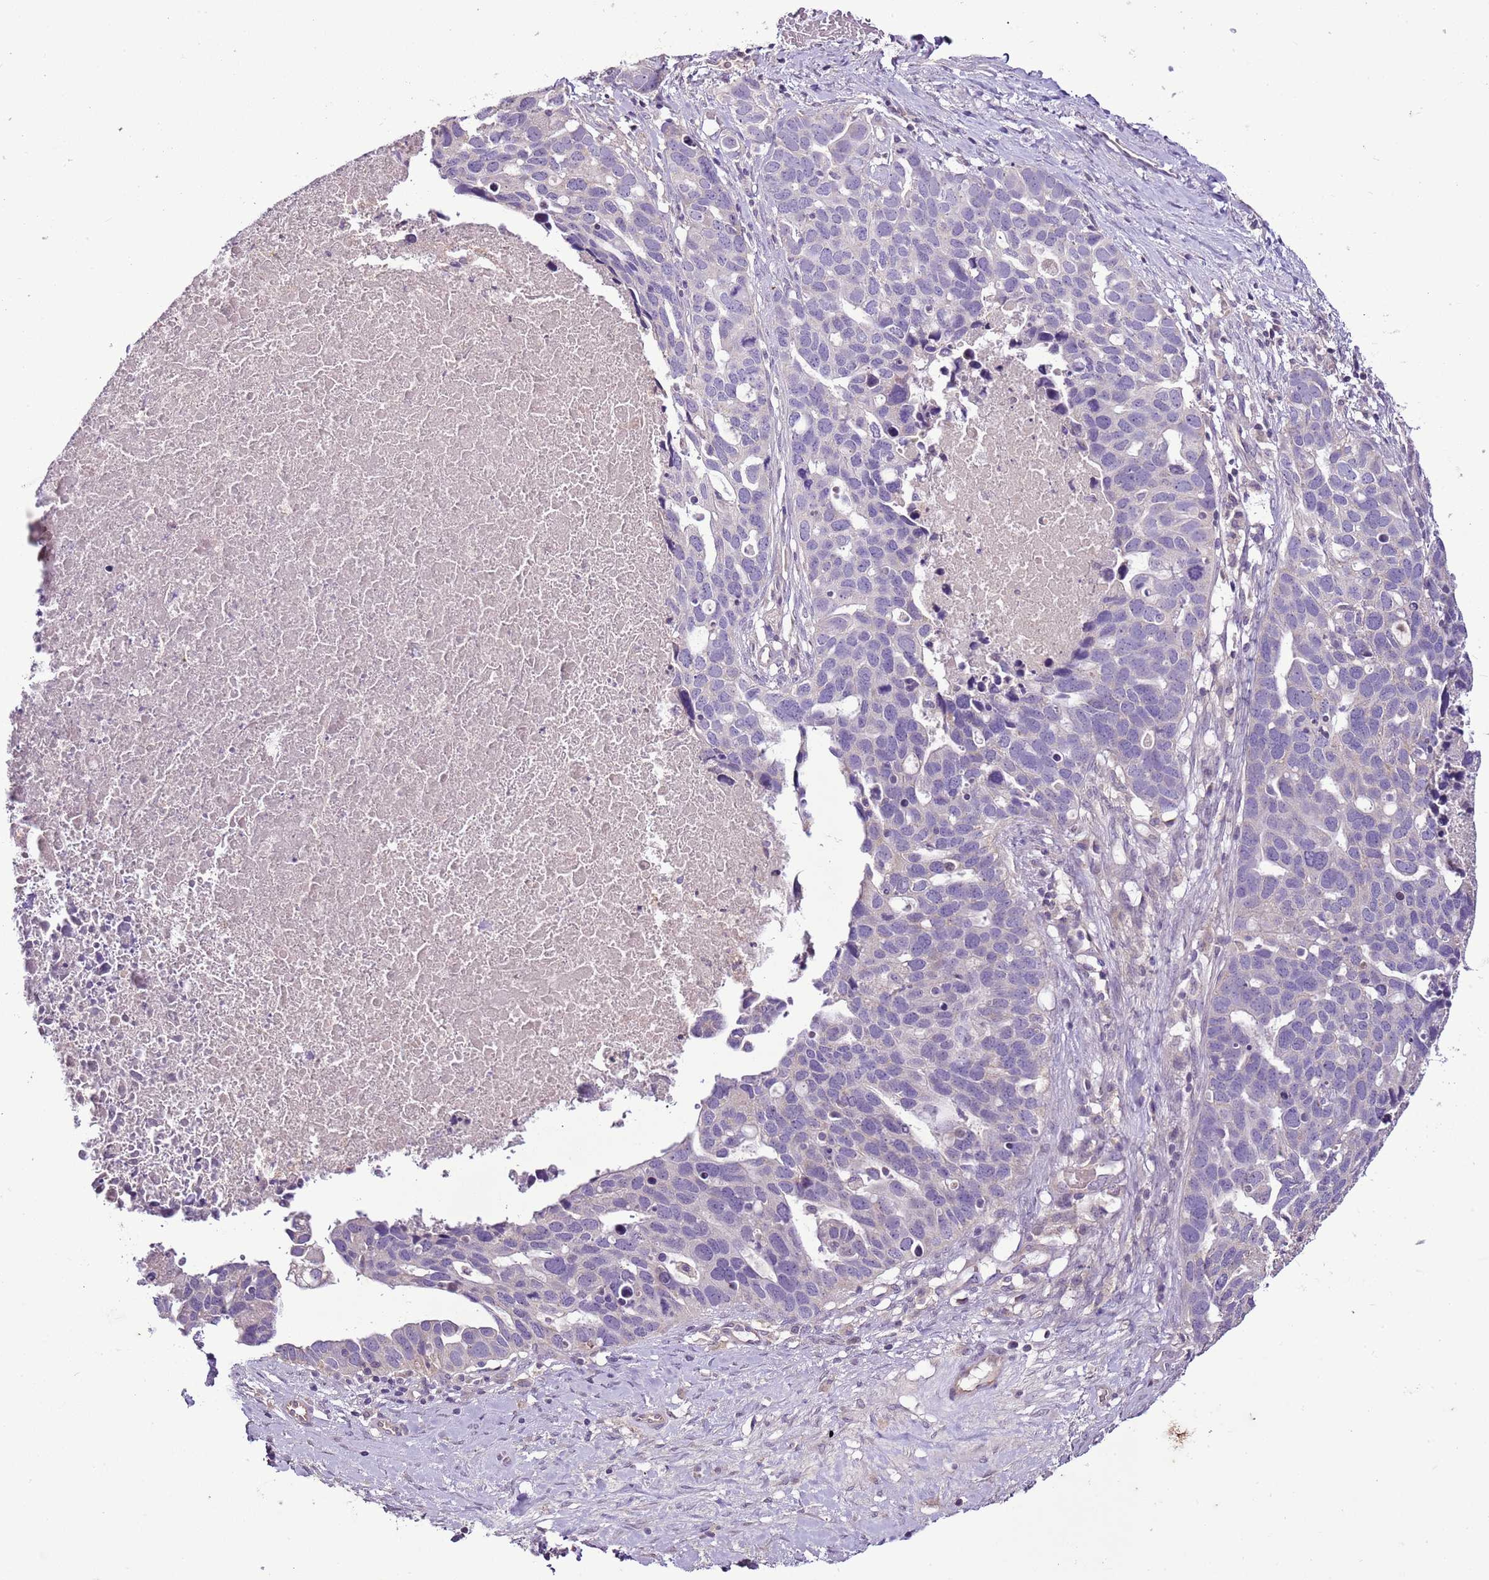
{"staining": {"intensity": "negative", "quantity": "none", "location": "none"}, "tissue": "ovarian cancer", "cell_type": "Tumor cells", "image_type": "cancer", "snomed": [{"axis": "morphology", "description": "Cystadenocarcinoma, serous, NOS"}, {"axis": "topography", "description": "Ovary"}], "caption": "Tumor cells show no significant protein expression in ovarian cancer.", "gene": "CMKLR1", "patient": {"sex": "female", "age": 54}}